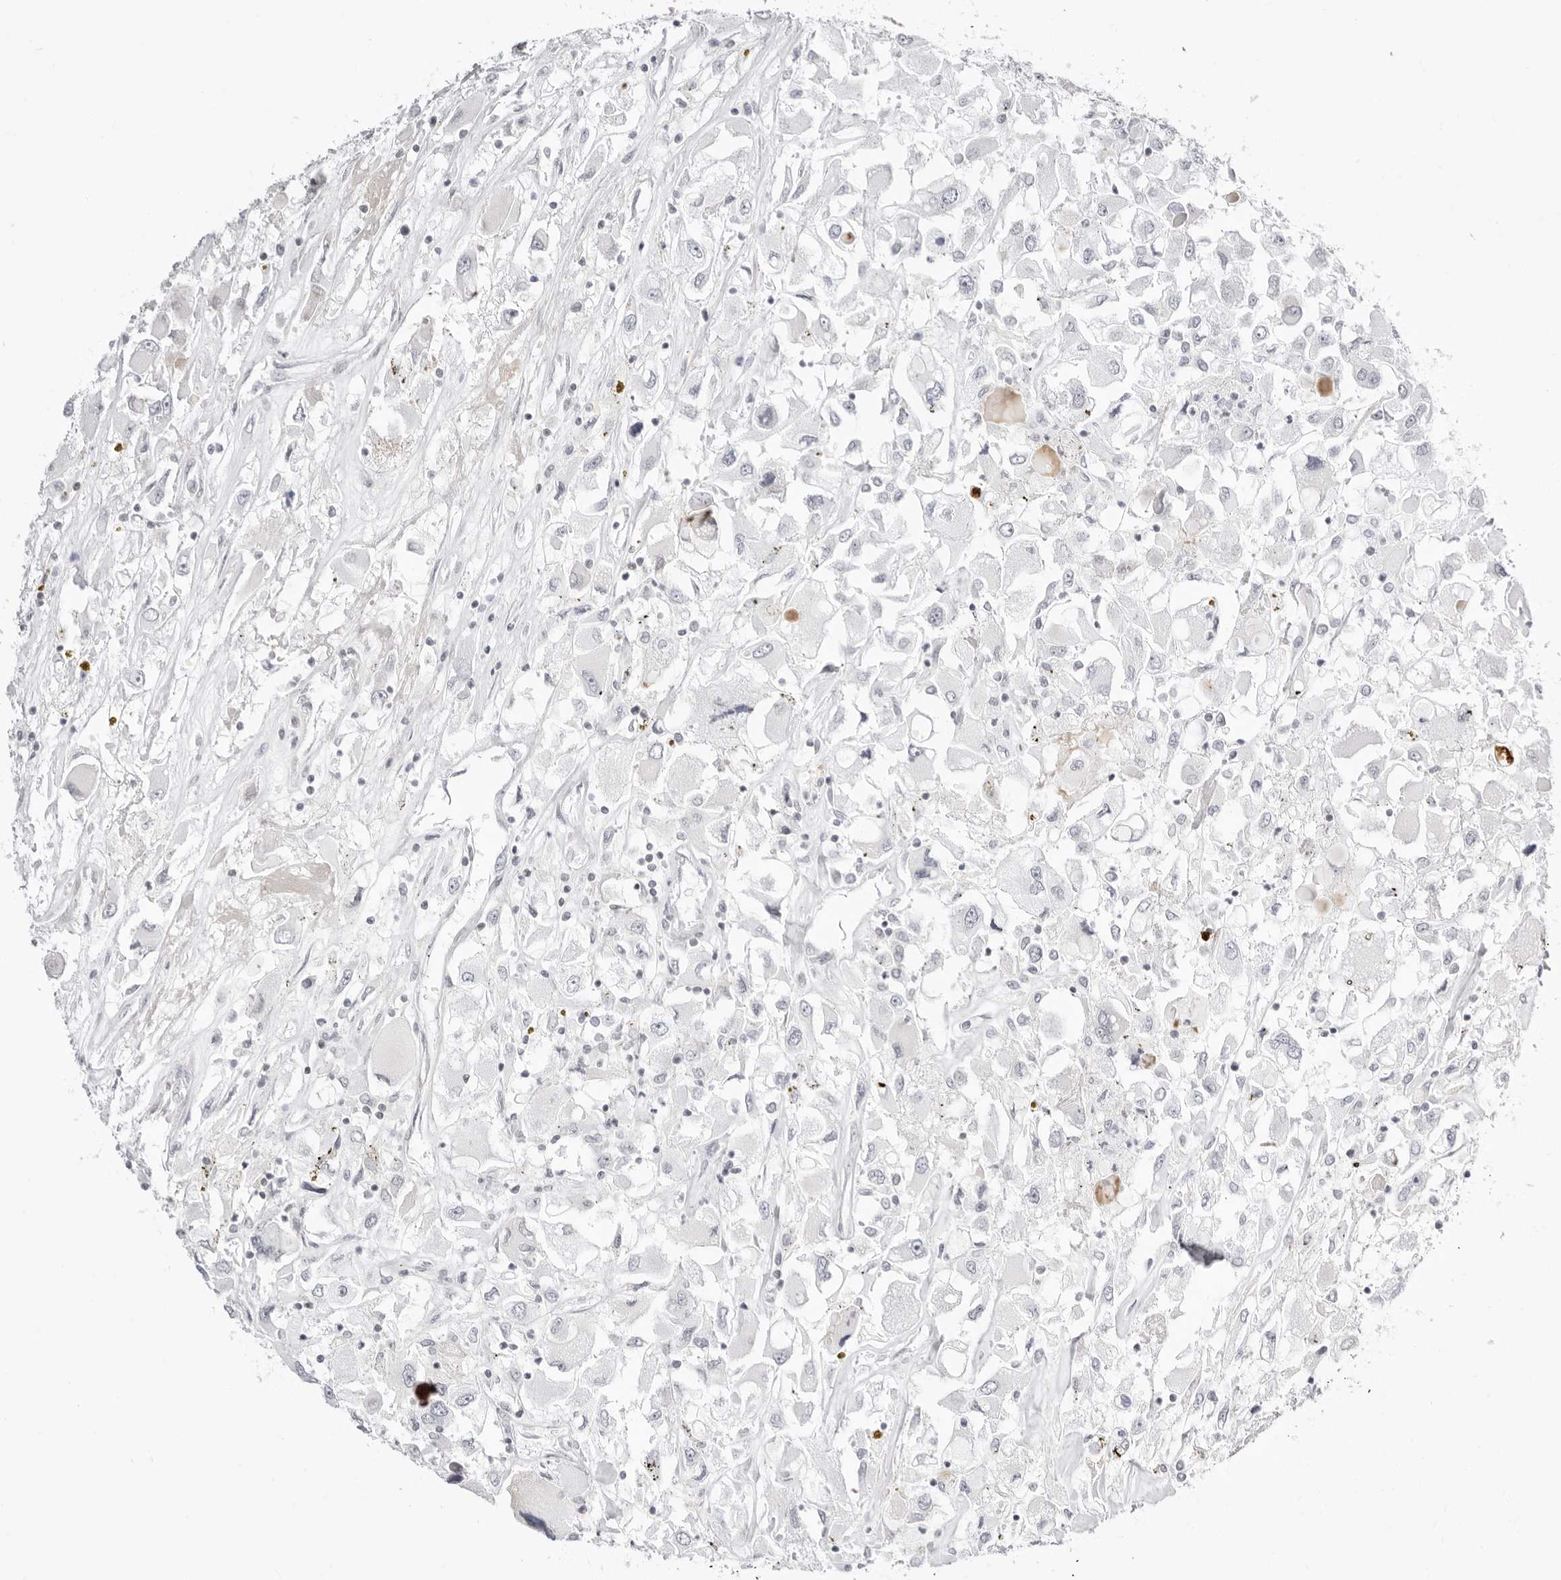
{"staining": {"intensity": "negative", "quantity": "none", "location": "none"}, "tissue": "renal cancer", "cell_type": "Tumor cells", "image_type": "cancer", "snomed": [{"axis": "morphology", "description": "Adenocarcinoma, NOS"}, {"axis": "topography", "description": "Kidney"}], "caption": "The image displays no staining of tumor cells in renal cancer (adenocarcinoma).", "gene": "PPP2R5C", "patient": {"sex": "female", "age": 52}}